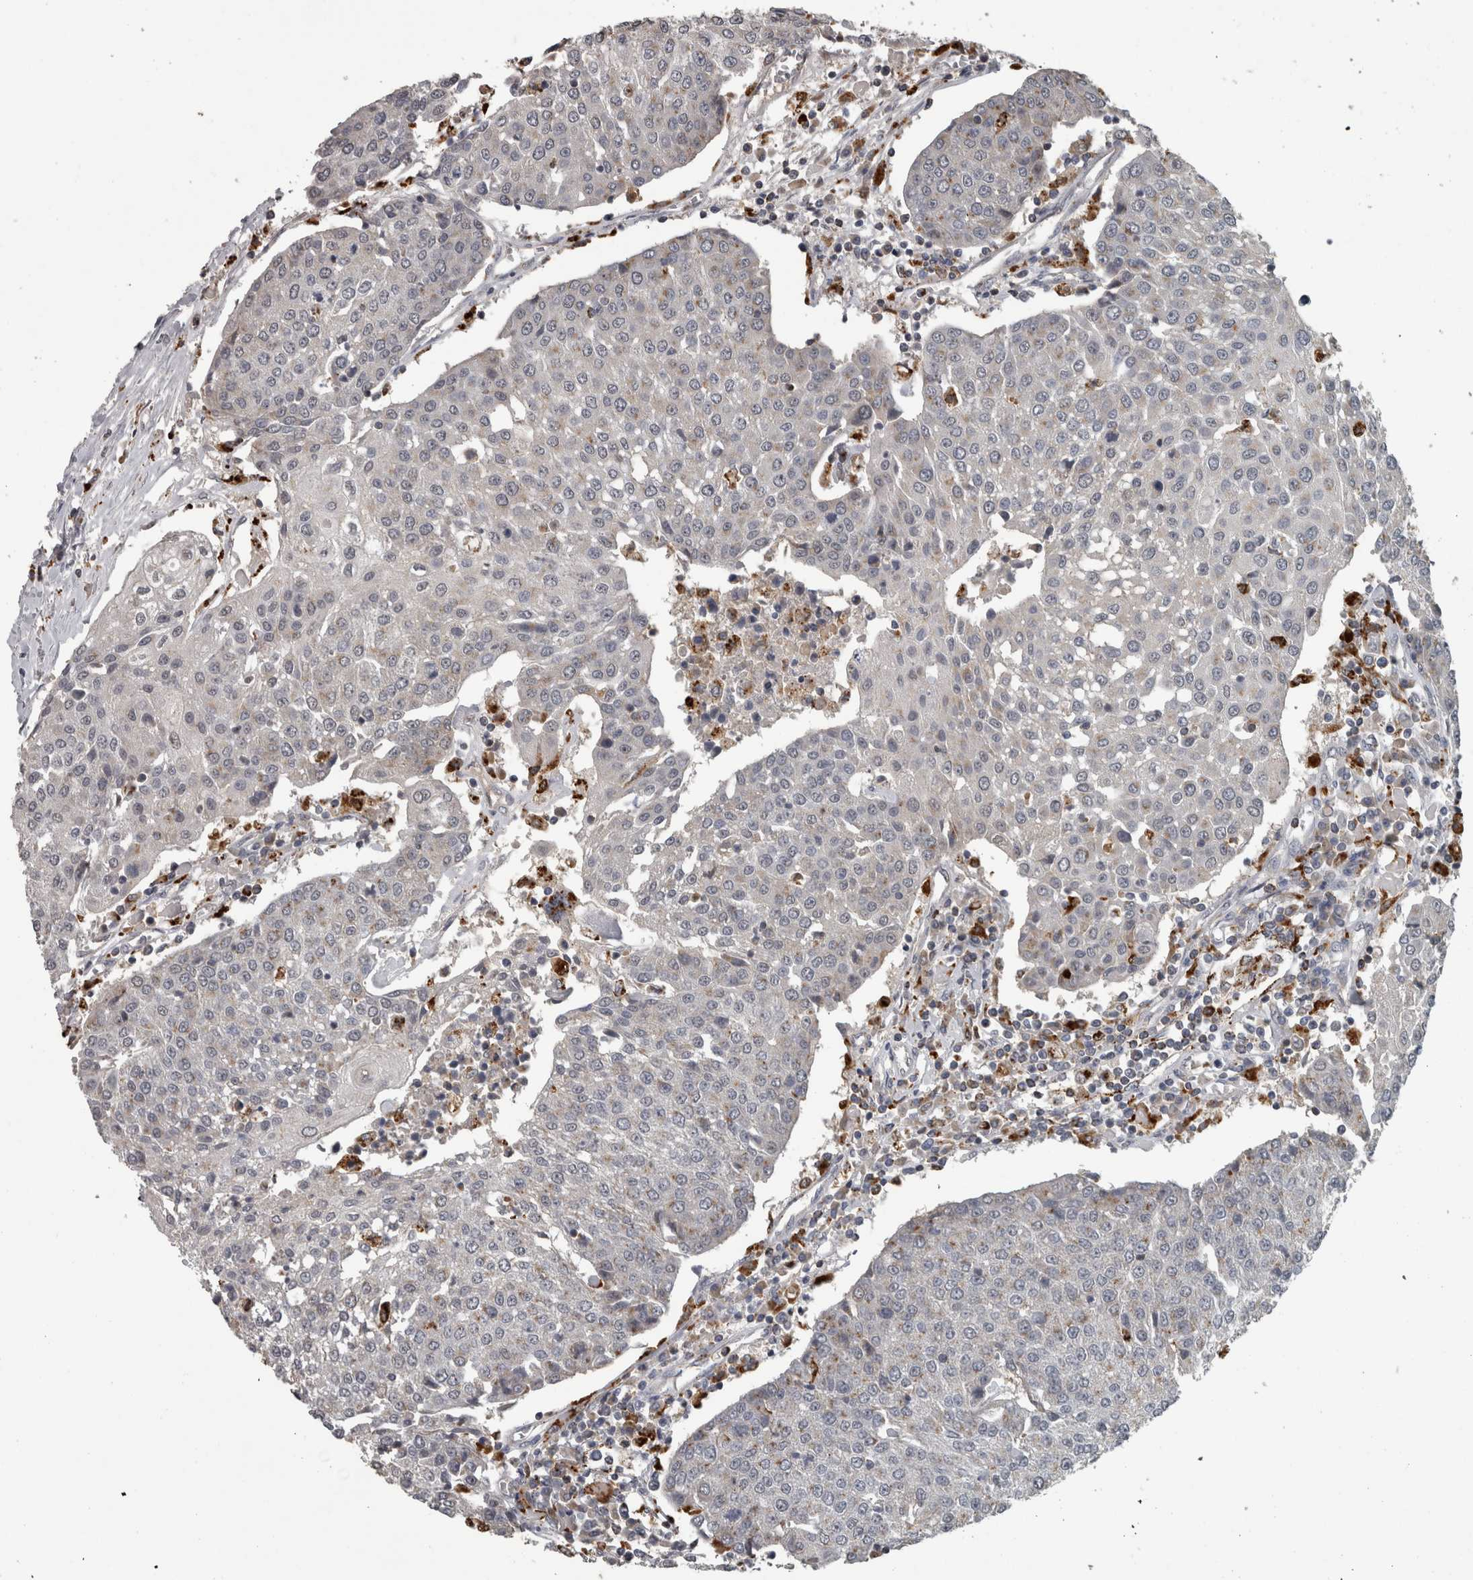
{"staining": {"intensity": "negative", "quantity": "none", "location": "none"}, "tissue": "urothelial cancer", "cell_type": "Tumor cells", "image_type": "cancer", "snomed": [{"axis": "morphology", "description": "Urothelial carcinoma, High grade"}, {"axis": "topography", "description": "Urinary bladder"}], "caption": "Human urothelial cancer stained for a protein using IHC displays no staining in tumor cells.", "gene": "NAAA", "patient": {"sex": "female", "age": 85}}